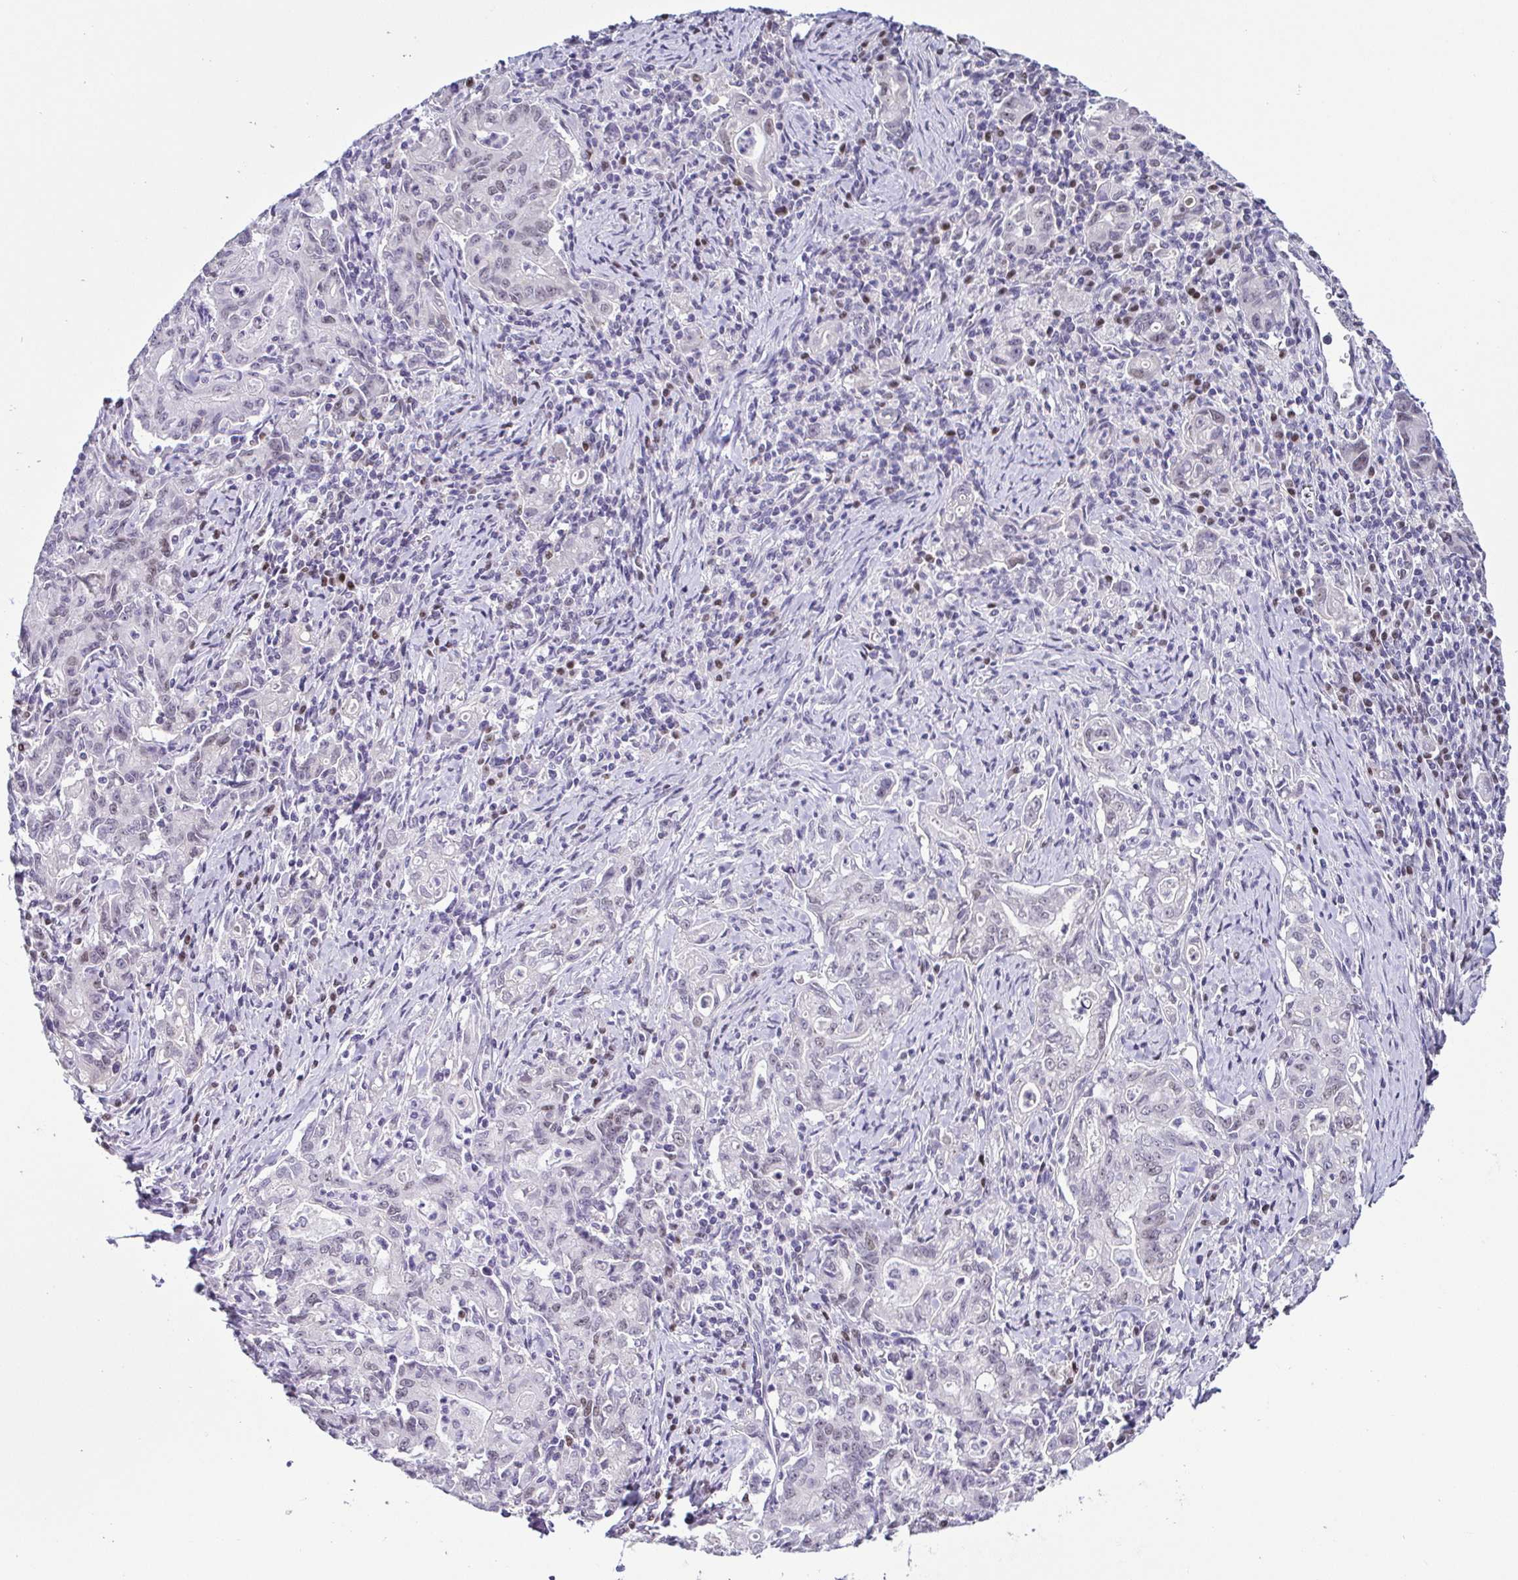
{"staining": {"intensity": "negative", "quantity": "none", "location": "none"}, "tissue": "stomach cancer", "cell_type": "Tumor cells", "image_type": "cancer", "snomed": [{"axis": "morphology", "description": "Adenocarcinoma, NOS"}, {"axis": "topography", "description": "Stomach, upper"}], "caption": "IHC photomicrograph of human adenocarcinoma (stomach) stained for a protein (brown), which shows no expression in tumor cells. Brightfield microscopy of immunohistochemistry (IHC) stained with DAB (3,3'-diaminobenzidine) (brown) and hematoxylin (blue), captured at high magnification.", "gene": "TCF3", "patient": {"sex": "female", "age": 79}}